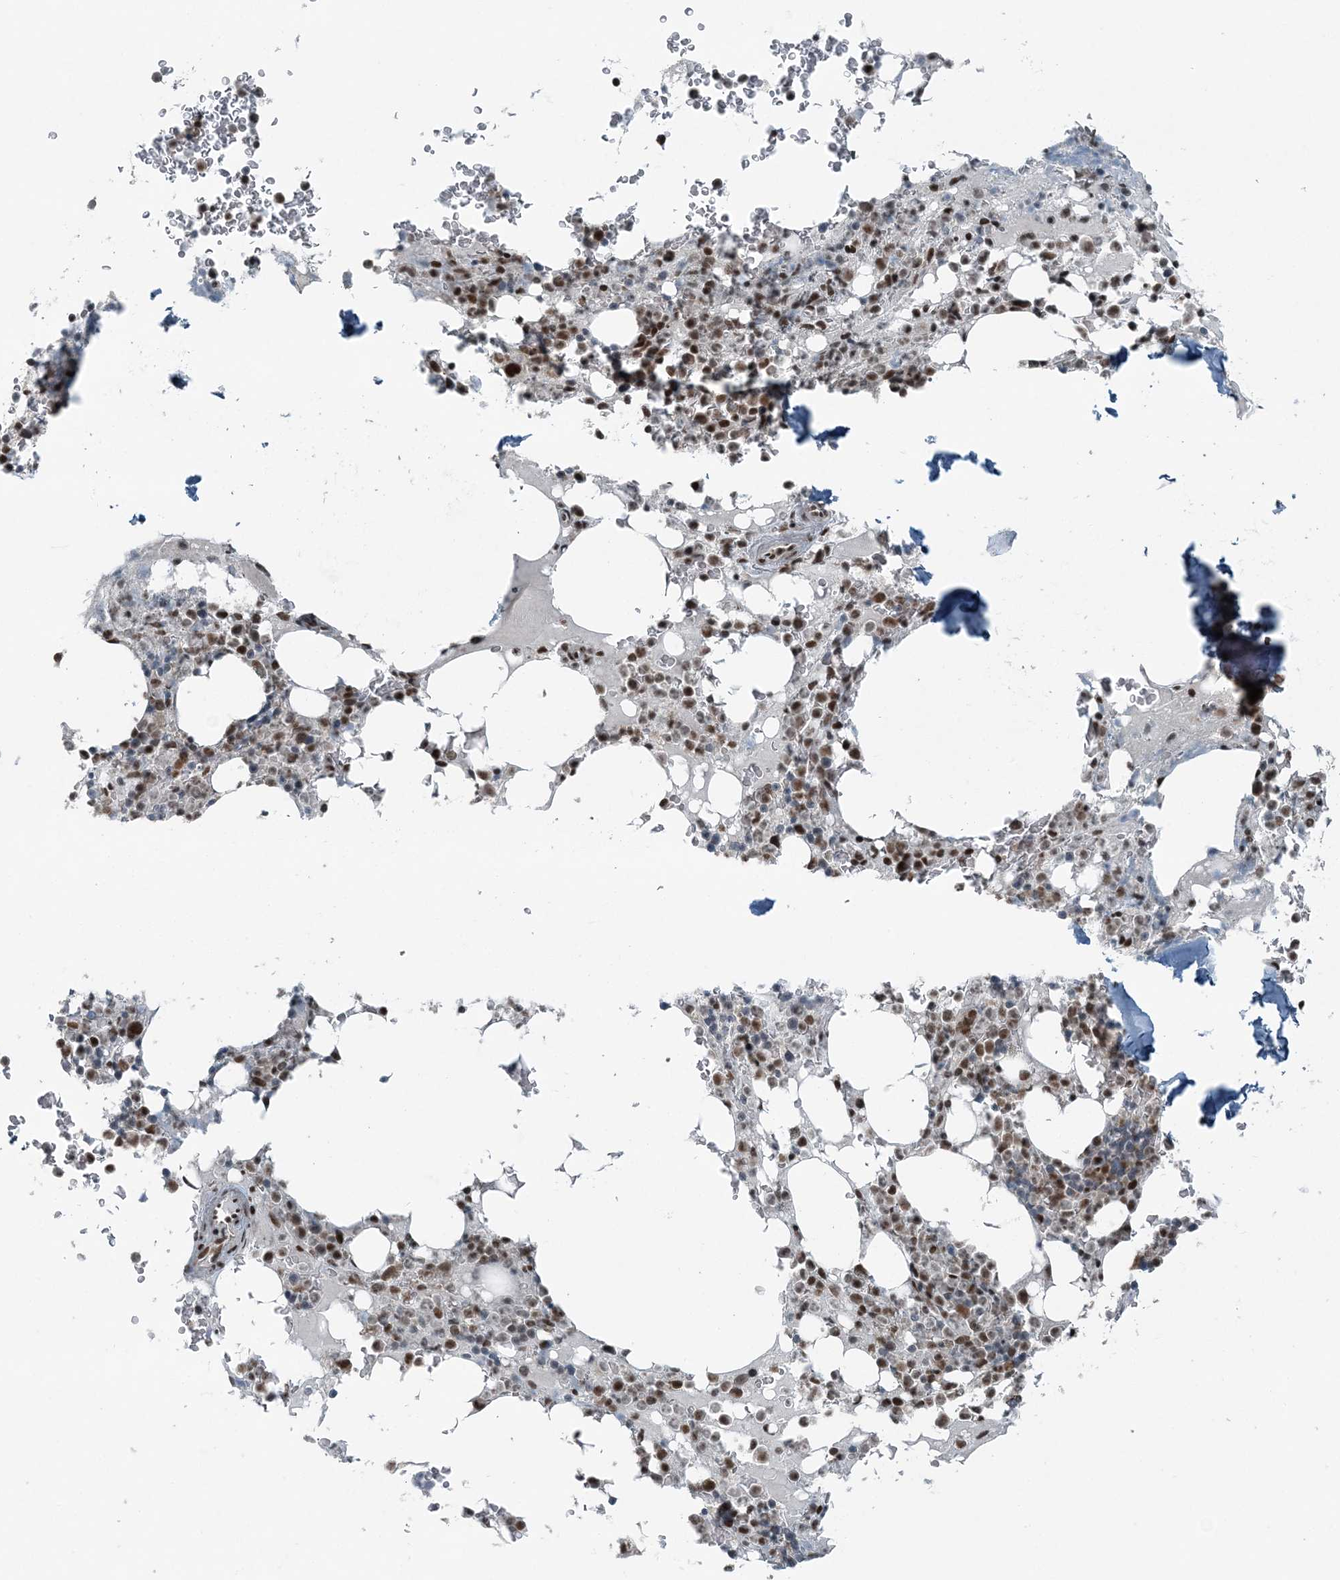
{"staining": {"intensity": "strong", "quantity": ">75%", "location": "nuclear"}, "tissue": "bone marrow", "cell_type": "Hematopoietic cells", "image_type": "normal", "snomed": [{"axis": "morphology", "description": "Normal tissue, NOS"}, {"axis": "topography", "description": "Bone marrow"}], "caption": "Bone marrow stained with immunohistochemistry (IHC) displays strong nuclear positivity in approximately >75% of hematopoietic cells. (DAB (3,3'-diaminobenzidine) IHC with brightfield microscopy, high magnification).", "gene": "YTHDC1", "patient": {"sex": "male", "age": 58}}